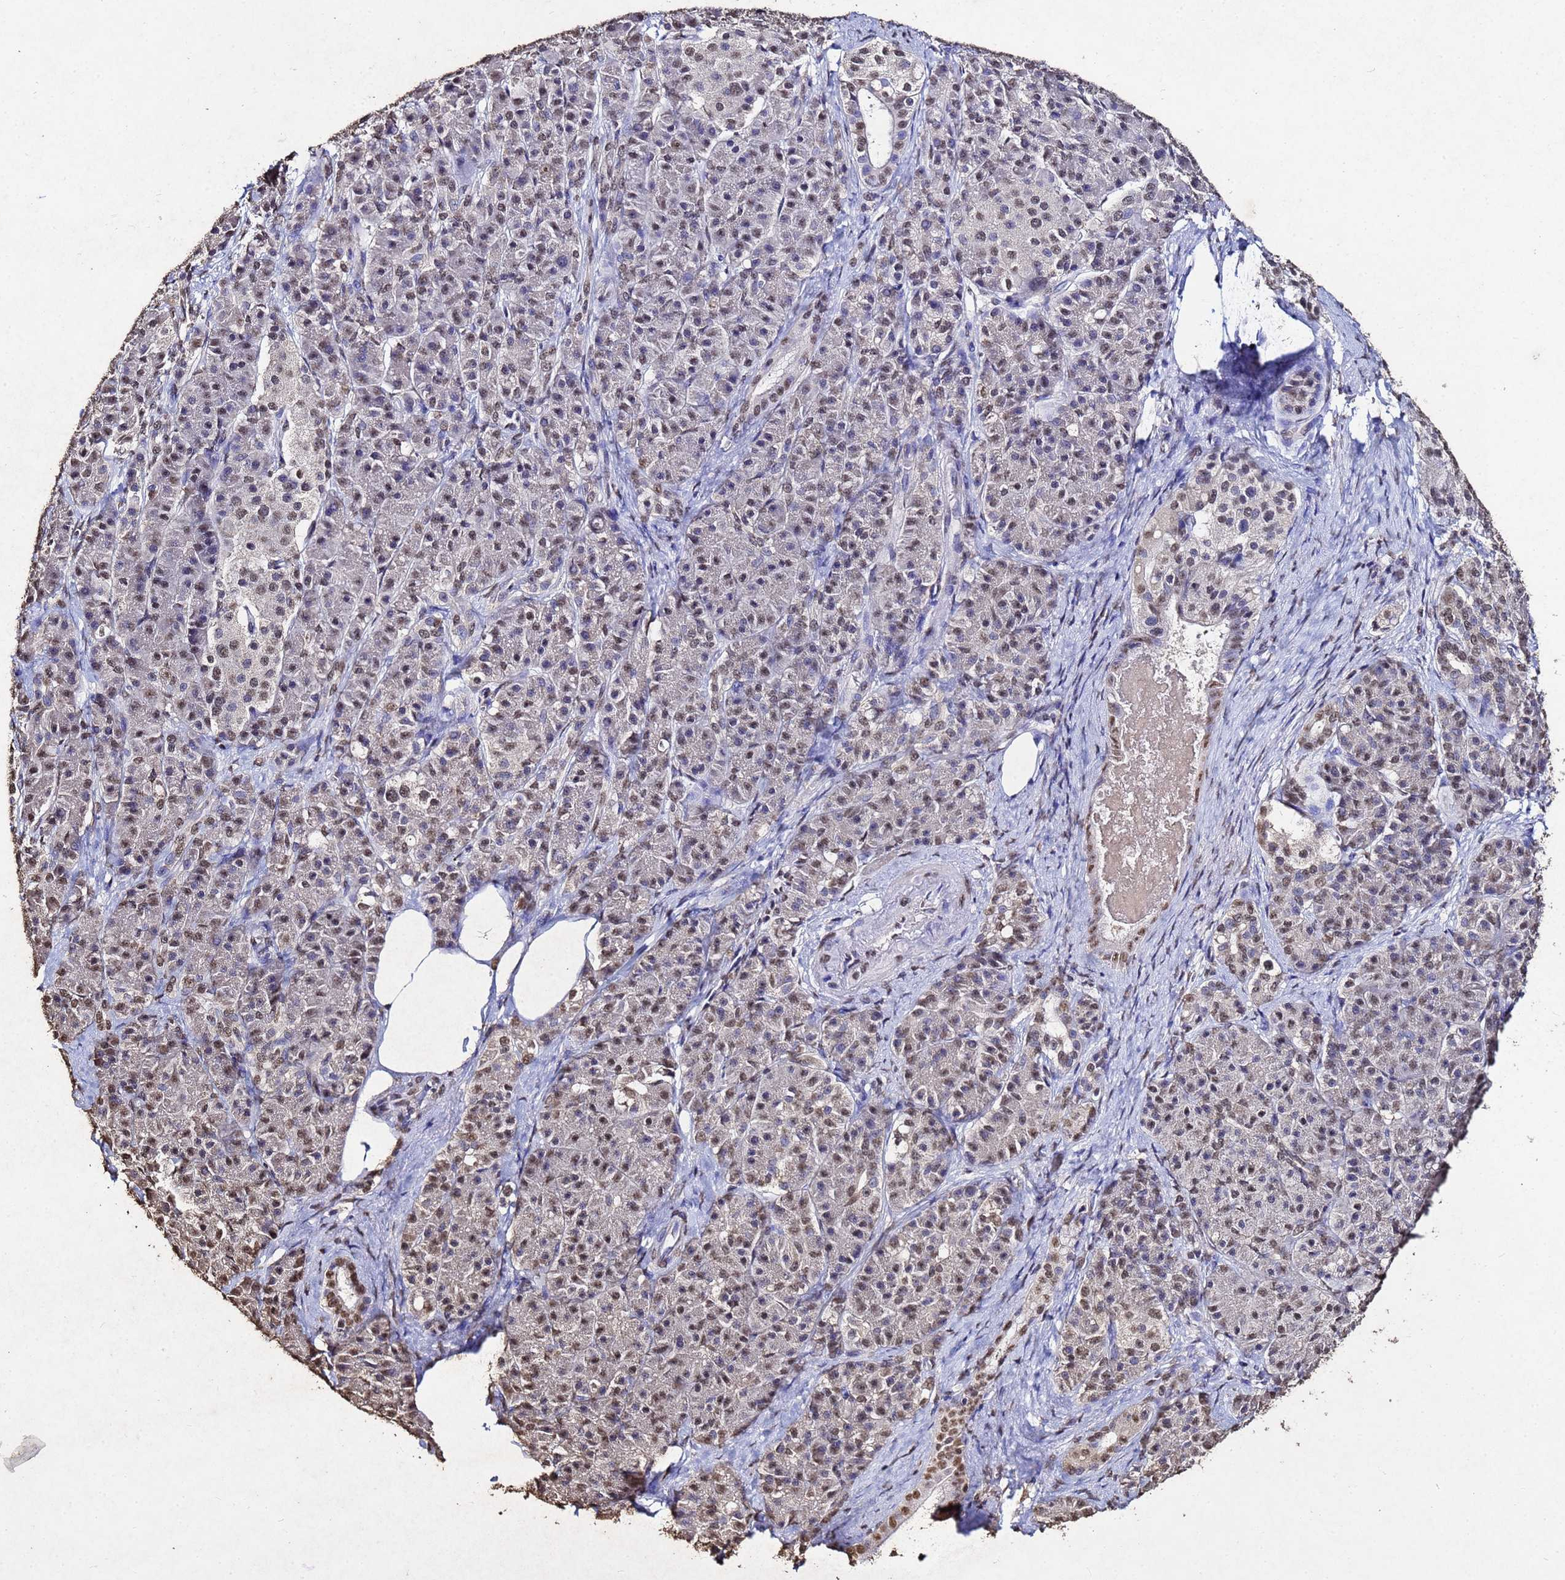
{"staining": {"intensity": "weak", "quantity": "25%-75%", "location": "nuclear"}, "tissue": "pancreatic cancer", "cell_type": "Tumor cells", "image_type": "cancer", "snomed": [{"axis": "morphology", "description": "Adenocarcinoma, NOS"}, {"axis": "topography", "description": "Pancreas"}], "caption": "Brown immunohistochemical staining in adenocarcinoma (pancreatic) exhibits weak nuclear positivity in approximately 25%-75% of tumor cells. (DAB IHC with brightfield microscopy, high magnification).", "gene": "MYOCD", "patient": {"sex": "male", "age": 57}}